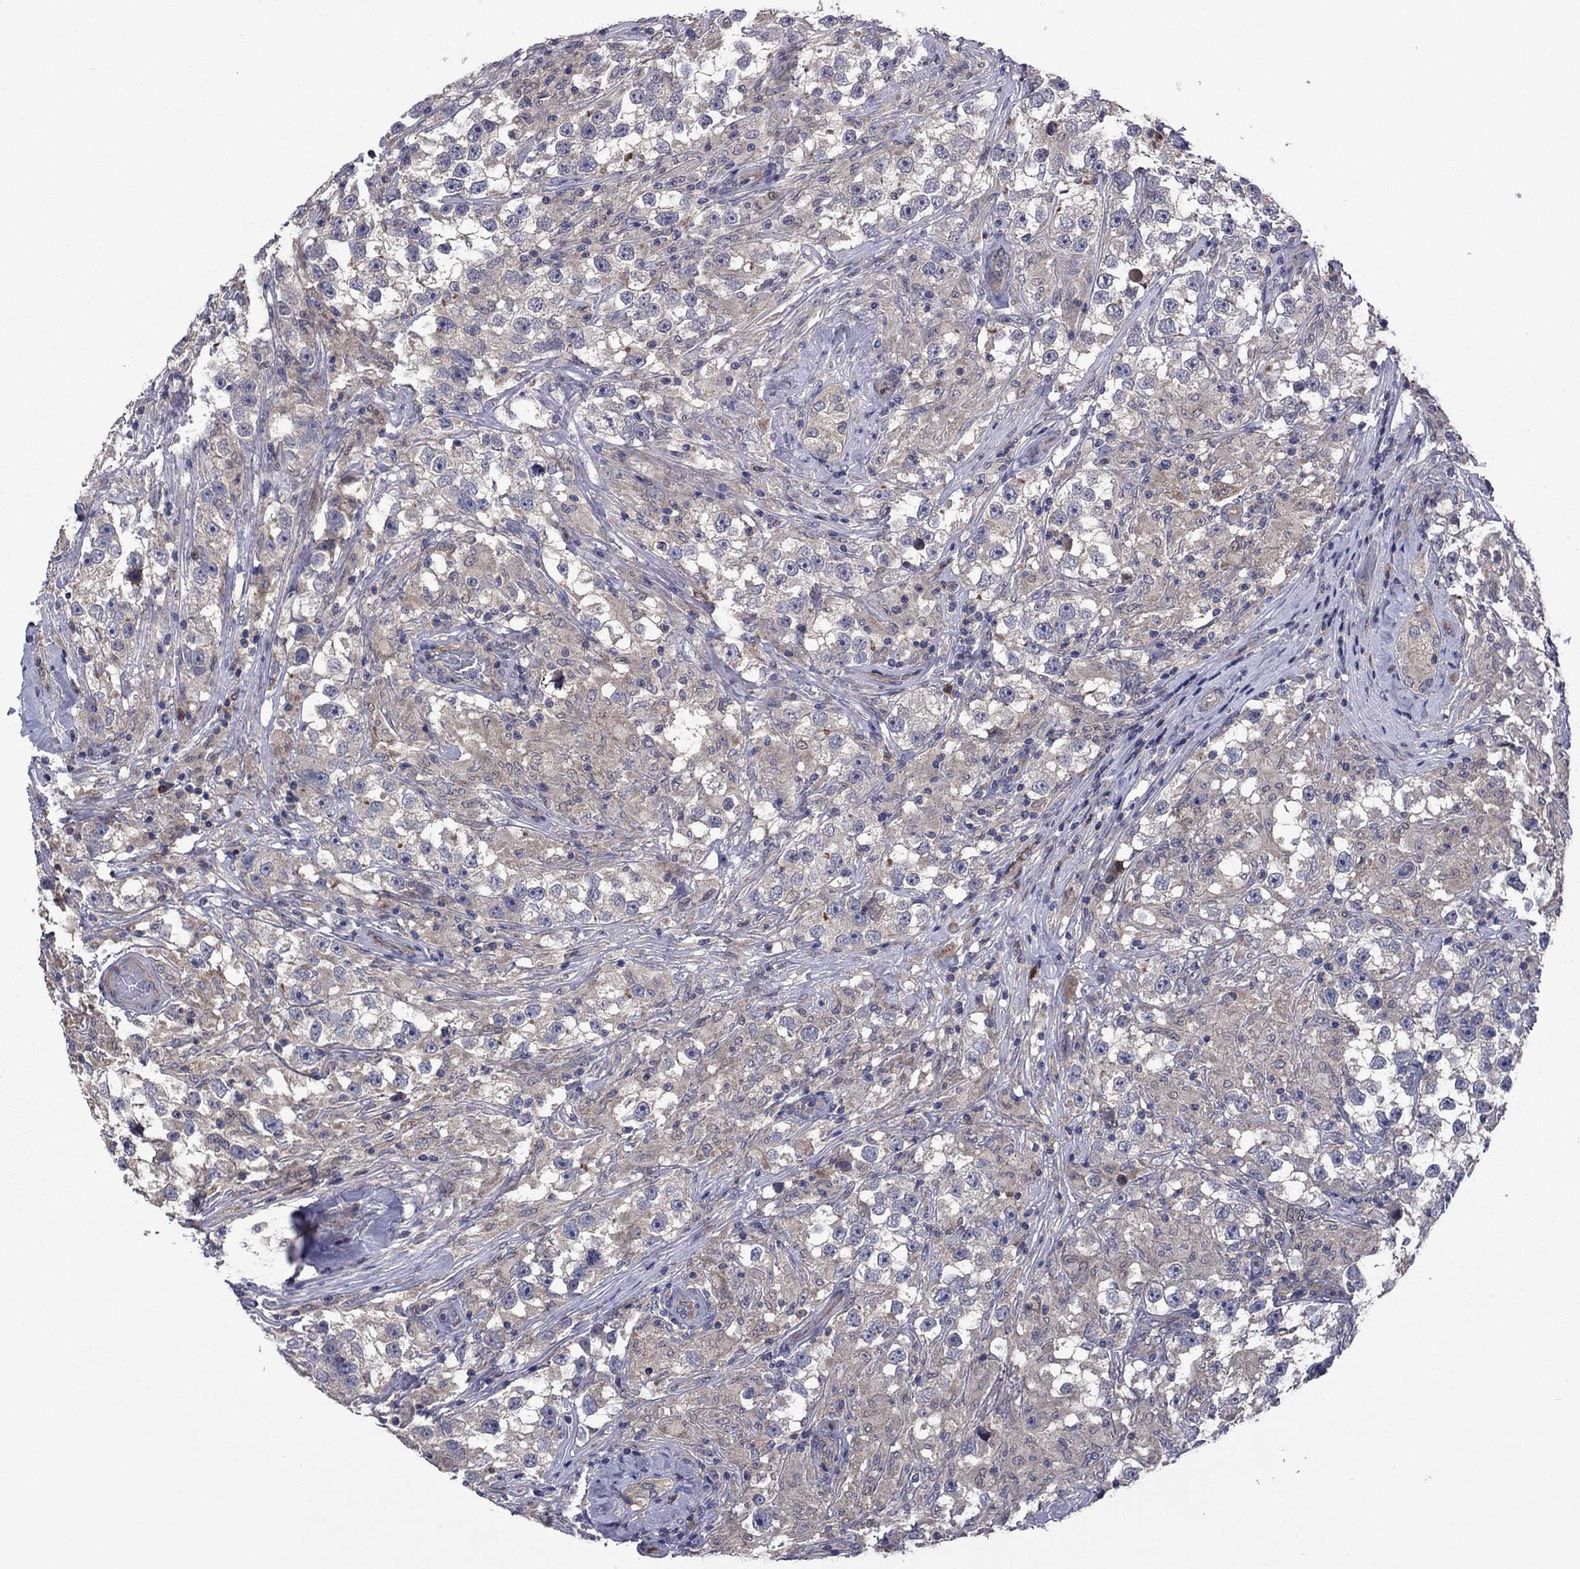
{"staining": {"intensity": "weak", "quantity": "<25%", "location": "cytoplasmic/membranous"}, "tissue": "testis cancer", "cell_type": "Tumor cells", "image_type": "cancer", "snomed": [{"axis": "morphology", "description": "Seminoma, NOS"}, {"axis": "topography", "description": "Testis"}], "caption": "High magnification brightfield microscopy of testis cancer (seminoma) stained with DAB (brown) and counterstained with hematoxylin (blue): tumor cells show no significant staining.", "gene": "MSRB1", "patient": {"sex": "male", "age": 46}}